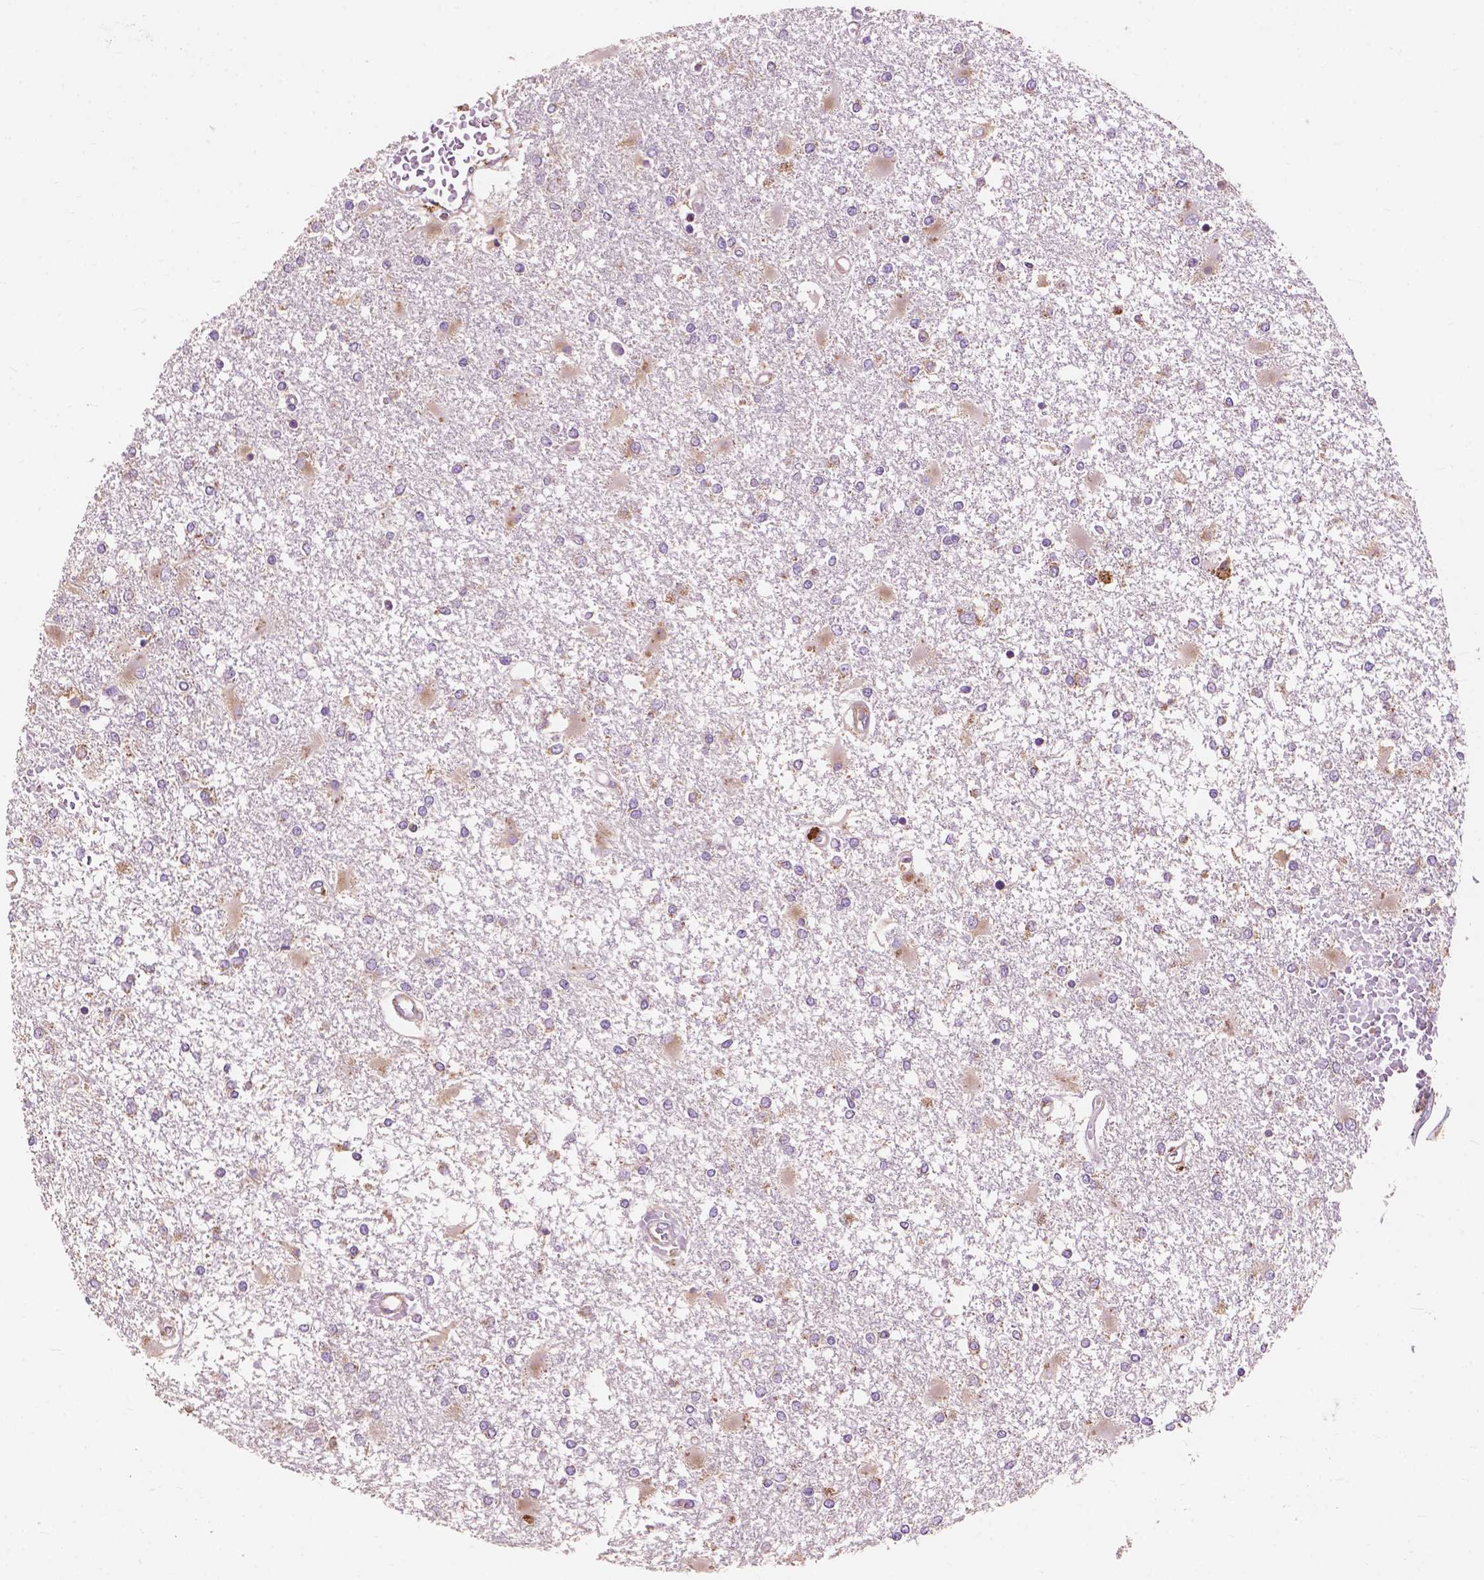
{"staining": {"intensity": "negative", "quantity": "none", "location": "none"}, "tissue": "glioma", "cell_type": "Tumor cells", "image_type": "cancer", "snomed": [{"axis": "morphology", "description": "Glioma, malignant, High grade"}, {"axis": "topography", "description": "Cerebral cortex"}], "caption": "An IHC photomicrograph of high-grade glioma (malignant) is shown. There is no staining in tumor cells of high-grade glioma (malignant).", "gene": "RPL37A", "patient": {"sex": "male", "age": 79}}